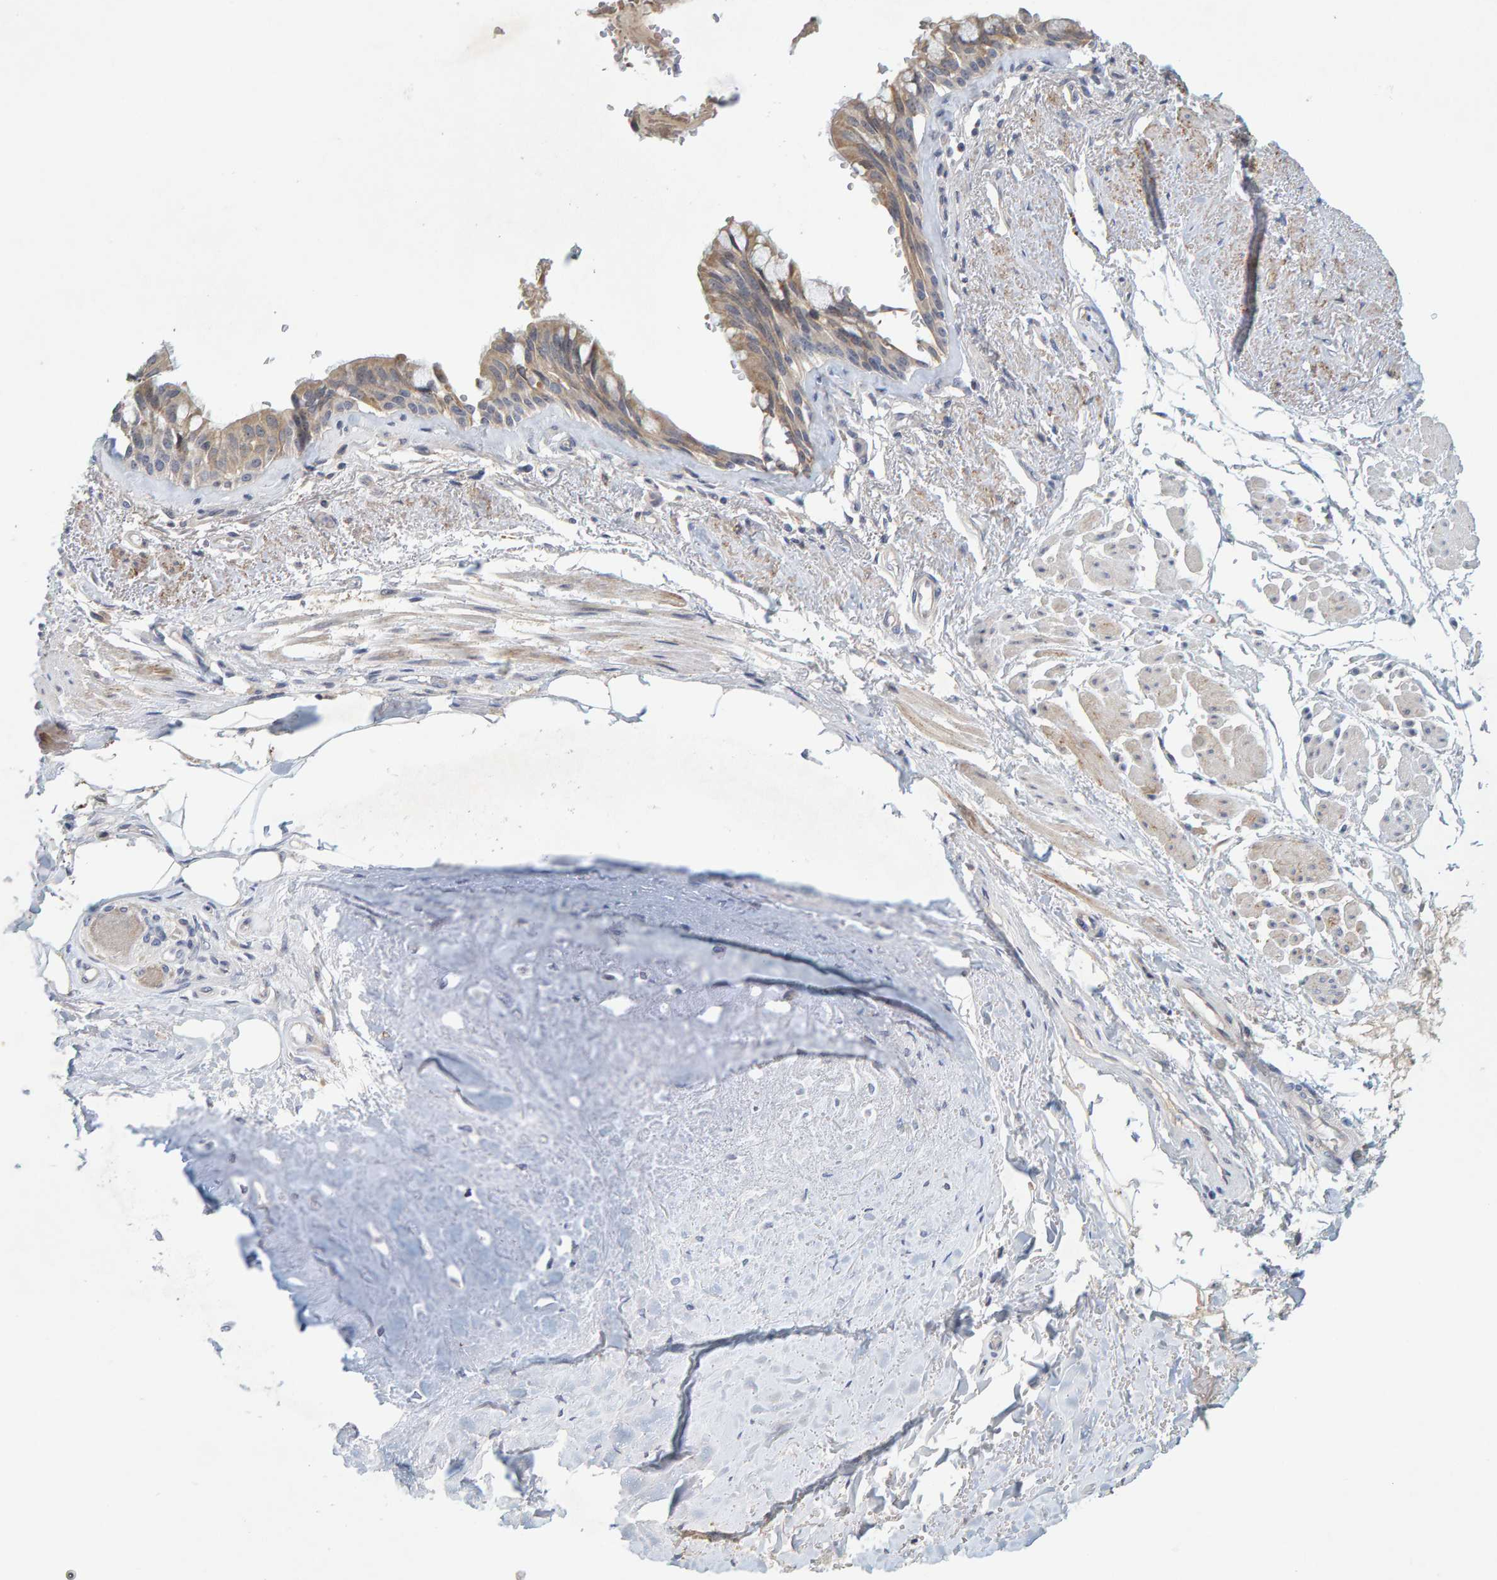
{"staining": {"intensity": "moderate", "quantity": ">75%", "location": "cytoplasmic/membranous"}, "tissue": "bronchus", "cell_type": "Respiratory epithelial cells", "image_type": "normal", "snomed": [{"axis": "morphology", "description": "Normal tissue, NOS"}, {"axis": "topography", "description": "Bronchus"}], "caption": "Moderate cytoplasmic/membranous staining for a protein is present in about >75% of respiratory epithelial cells of unremarkable bronchus using immunohistochemistry.", "gene": "ZNF77", "patient": {"sex": "male", "age": 66}}